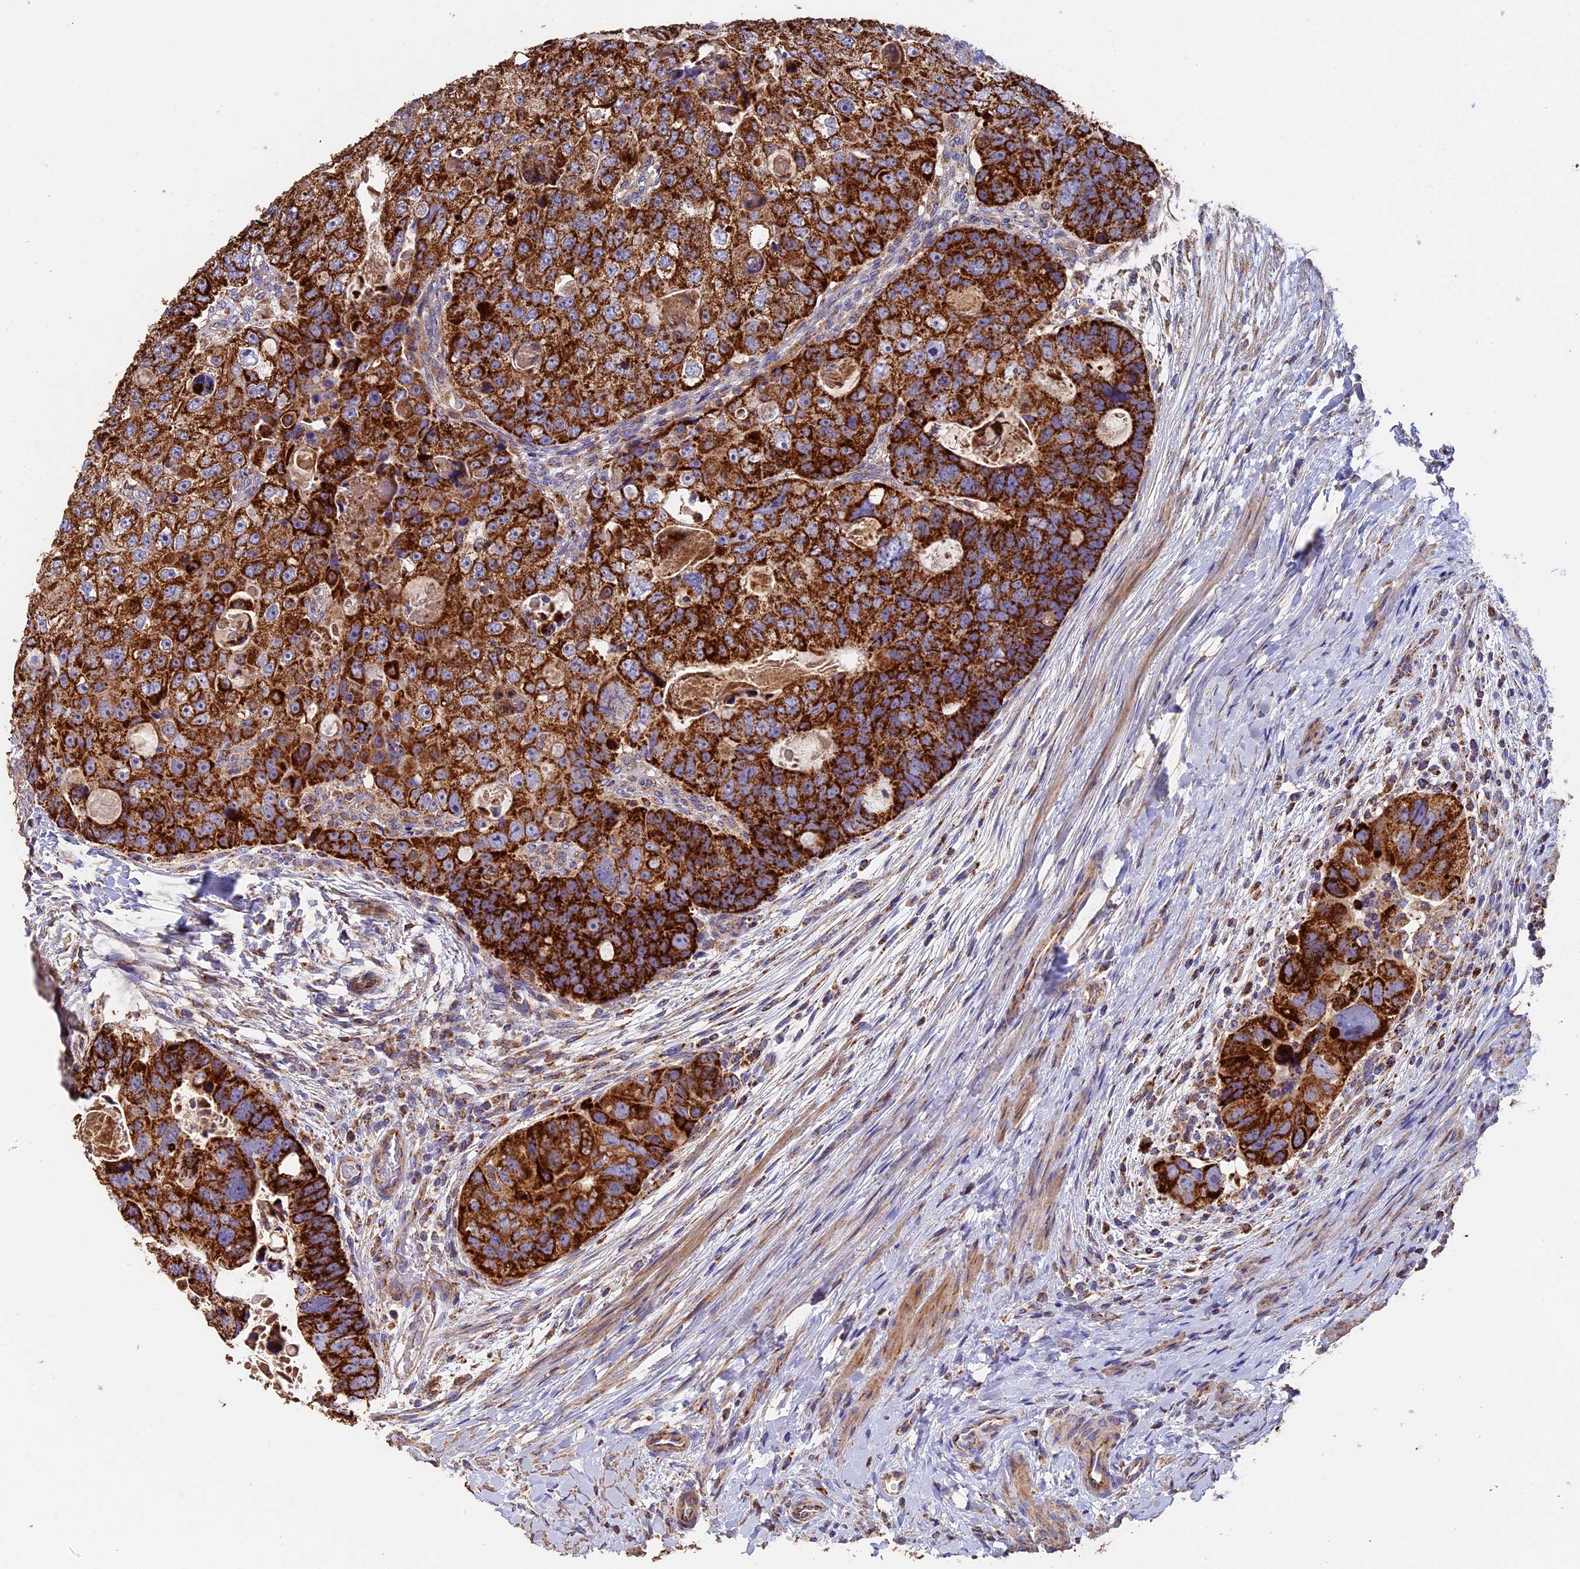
{"staining": {"intensity": "strong", "quantity": ">75%", "location": "cytoplasmic/membranous"}, "tissue": "colorectal cancer", "cell_type": "Tumor cells", "image_type": "cancer", "snomed": [{"axis": "morphology", "description": "Adenocarcinoma, NOS"}, {"axis": "topography", "description": "Rectum"}], "caption": "Adenocarcinoma (colorectal) stained with immunohistochemistry demonstrates strong cytoplasmic/membranous staining in approximately >75% of tumor cells. (DAB IHC, brown staining for protein, blue staining for nuclei).", "gene": "ADAT1", "patient": {"sex": "male", "age": 59}}